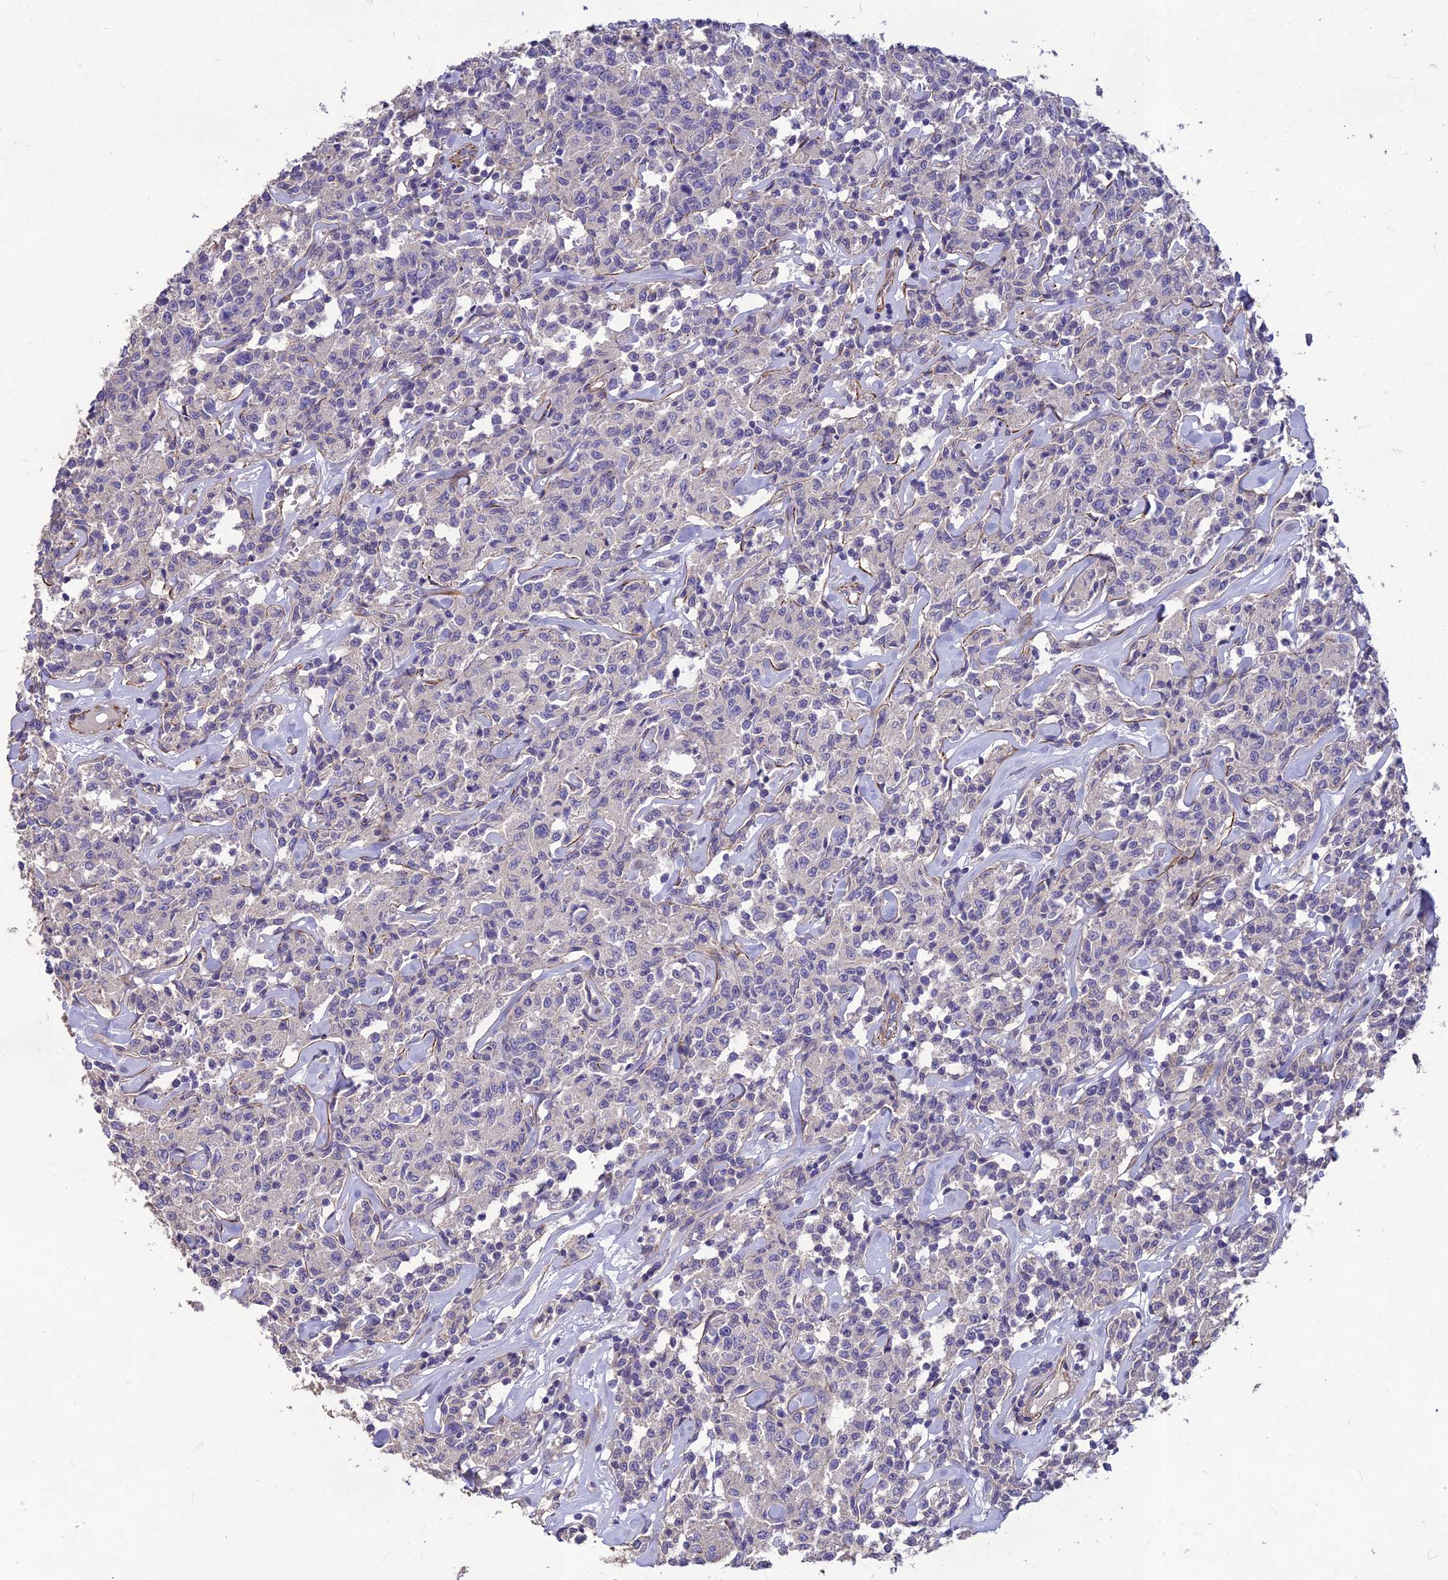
{"staining": {"intensity": "negative", "quantity": "none", "location": "none"}, "tissue": "lymphoma", "cell_type": "Tumor cells", "image_type": "cancer", "snomed": [{"axis": "morphology", "description": "Malignant lymphoma, non-Hodgkin's type, Low grade"}, {"axis": "topography", "description": "Small intestine"}], "caption": "Tumor cells show no significant protein staining in low-grade malignant lymphoma, non-Hodgkin's type.", "gene": "CLUH", "patient": {"sex": "female", "age": 59}}